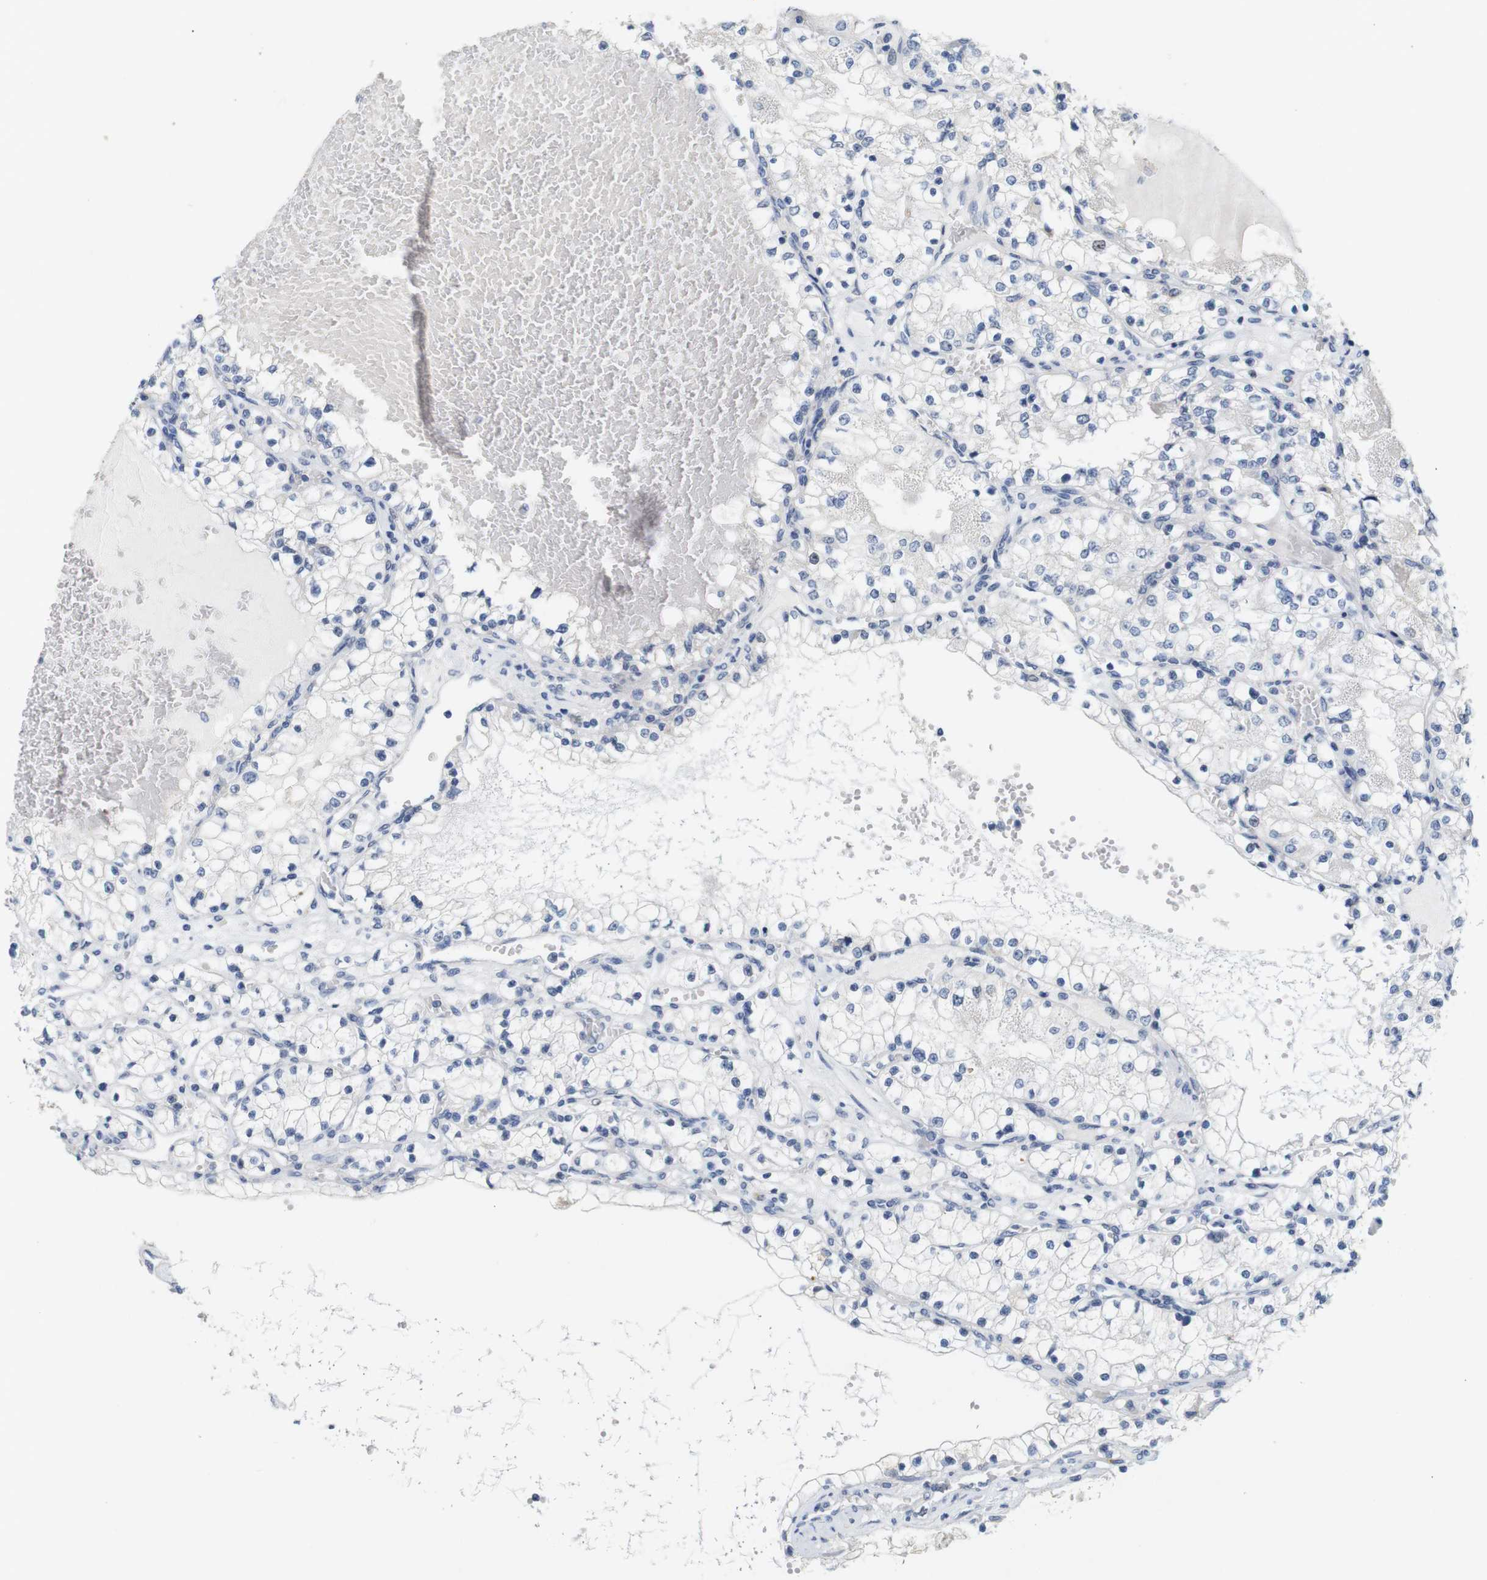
{"staining": {"intensity": "negative", "quantity": "none", "location": "none"}, "tissue": "renal cancer", "cell_type": "Tumor cells", "image_type": "cancer", "snomed": [{"axis": "morphology", "description": "Adenocarcinoma, NOS"}, {"axis": "topography", "description": "Kidney"}], "caption": "A histopathology image of adenocarcinoma (renal) stained for a protein exhibits no brown staining in tumor cells. (DAB (3,3'-diaminobenzidine) immunohistochemistry visualized using brightfield microscopy, high magnification).", "gene": "CDK2", "patient": {"sex": "male", "age": 68}}